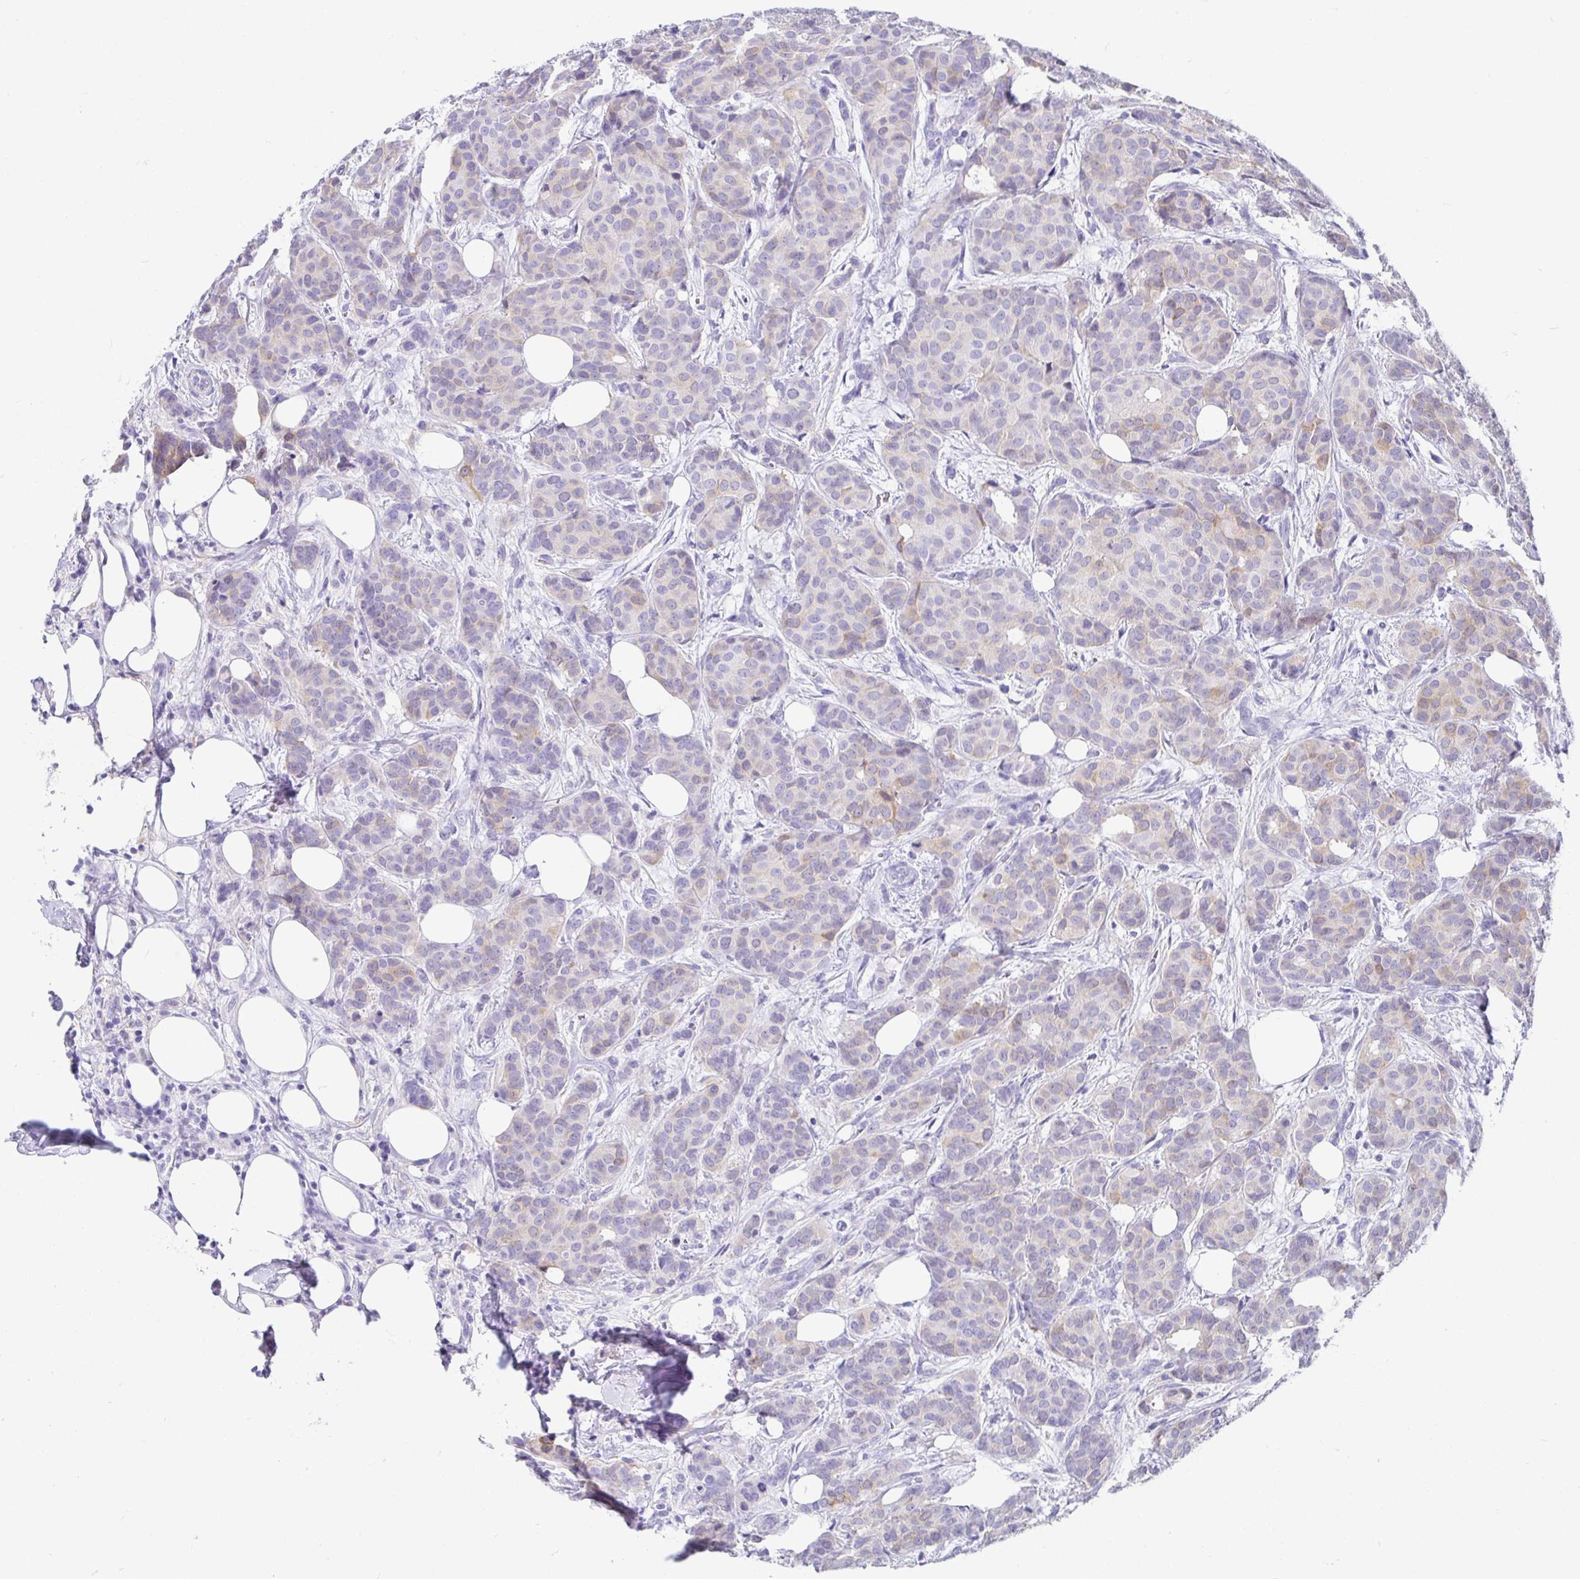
{"staining": {"intensity": "weak", "quantity": "<25%", "location": "cytoplasmic/membranous"}, "tissue": "breast cancer", "cell_type": "Tumor cells", "image_type": "cancer", "snomed": [{"axis": "morphology", "description": "Duct carcinoma"}, {"axis": "topography", "description": "Breast"}], "caption": "Immunohistochemical staining of human breast cancer (intraductal carcinoma) exhibits no significant staining in tumor cells. Nuclei are stained in blue.", "gene": "TMEM241", "patient": {"sex": "female", "age": 70}}